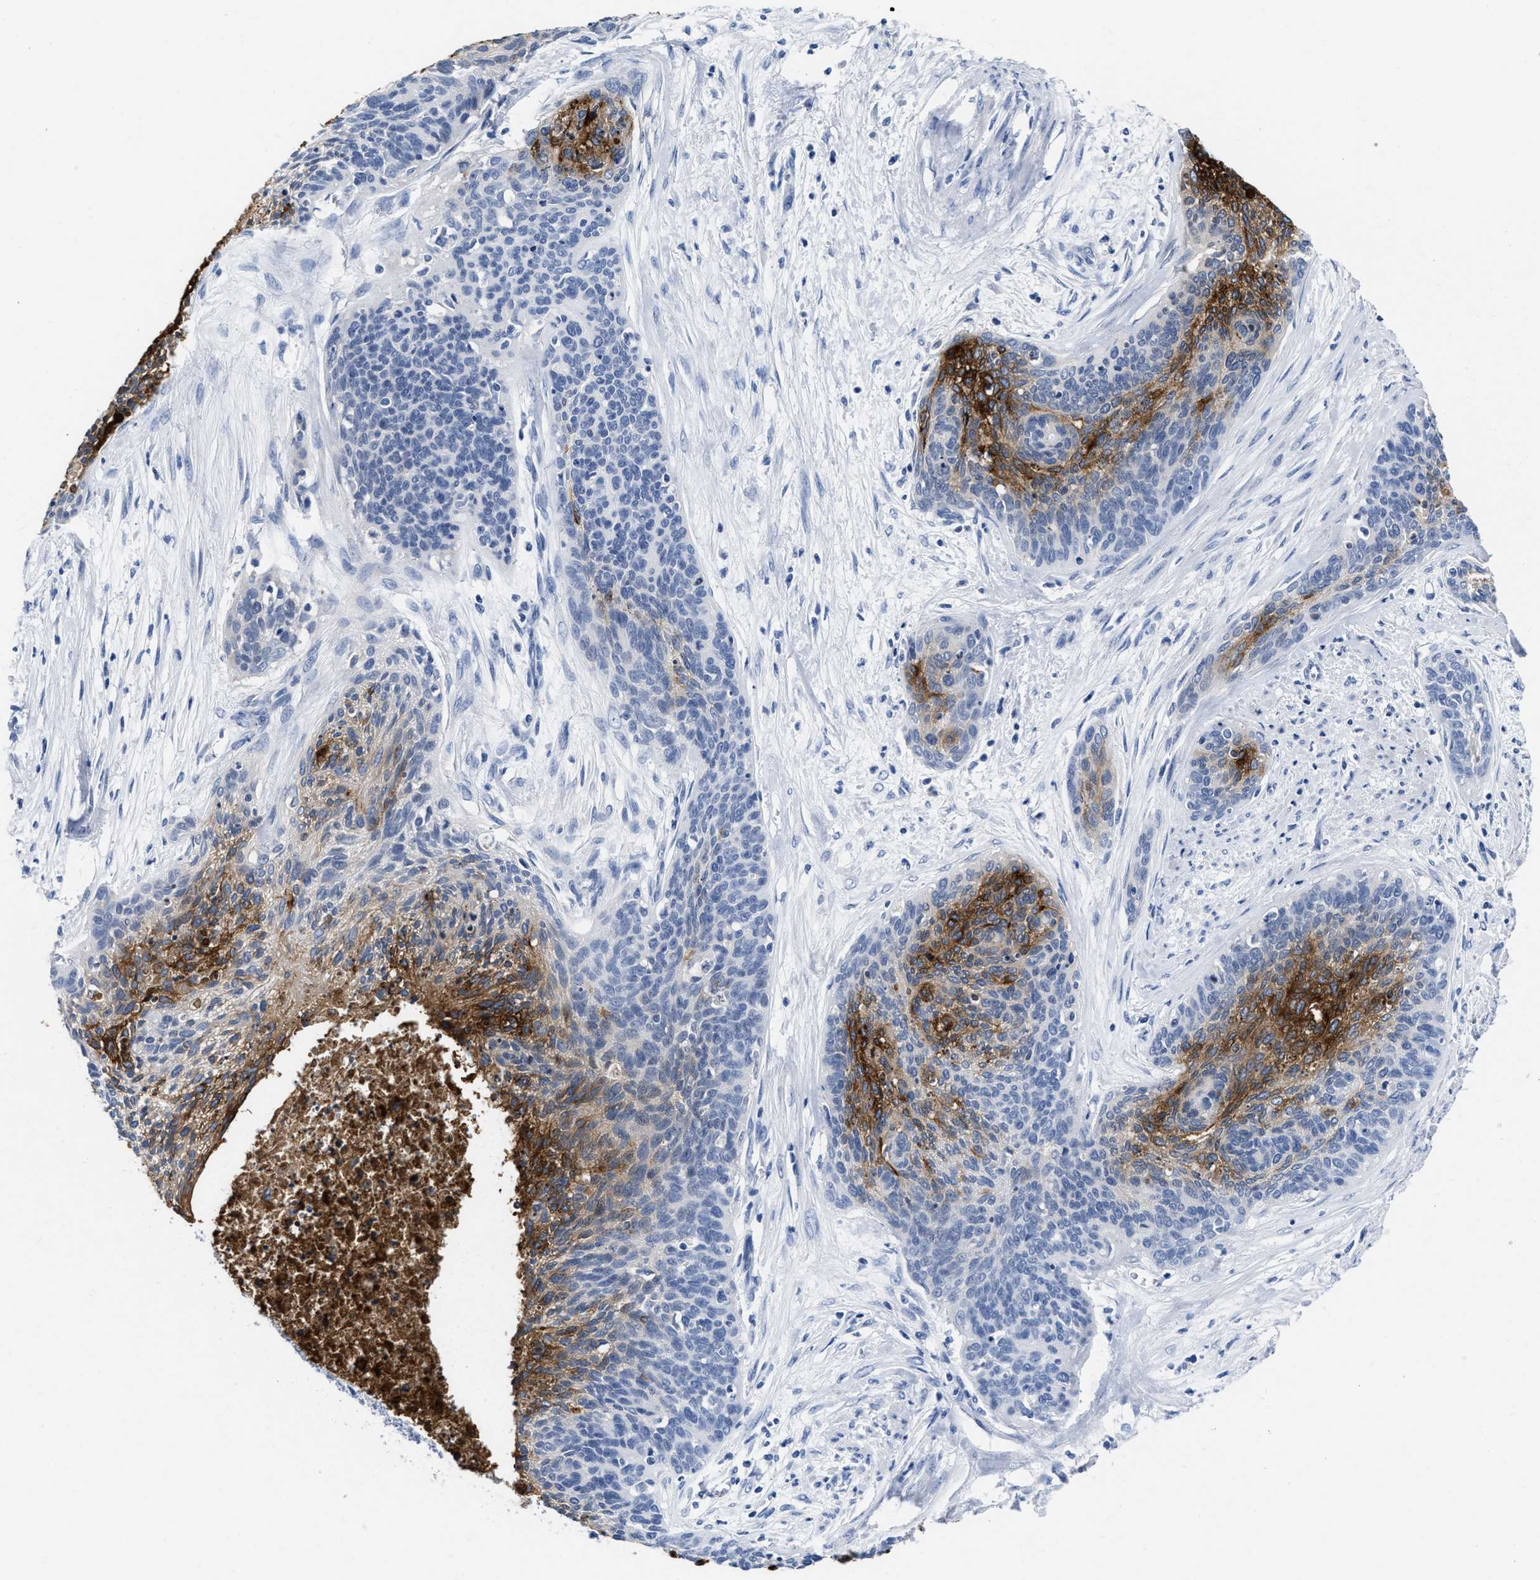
{"staining": {"intensity": "strong", "quantity": "25%-75%", "location": "cytoplasmic/membranous"}, "tissue": "cervical cancer", "cell_type": "Tumor cells", "image_type": "cancer", "snomed": [{"axis": "morphology", "description": "Squamous cell carcinoma, NOS"}, {"axis": "topography", "description": "Cervix"}], "caption": "IHC image of neoplastic tissue: cervical squamous cell carcinoma stained using immunohistochemistry displays high levels of strong protein expression localized specifically in the cytoplasmic/membranous of tumor cells, appearing as a cytoplasmic/membranous brown color.", "gene": "CEACAM5", "patient": {"sex": "female", "age": 55}}